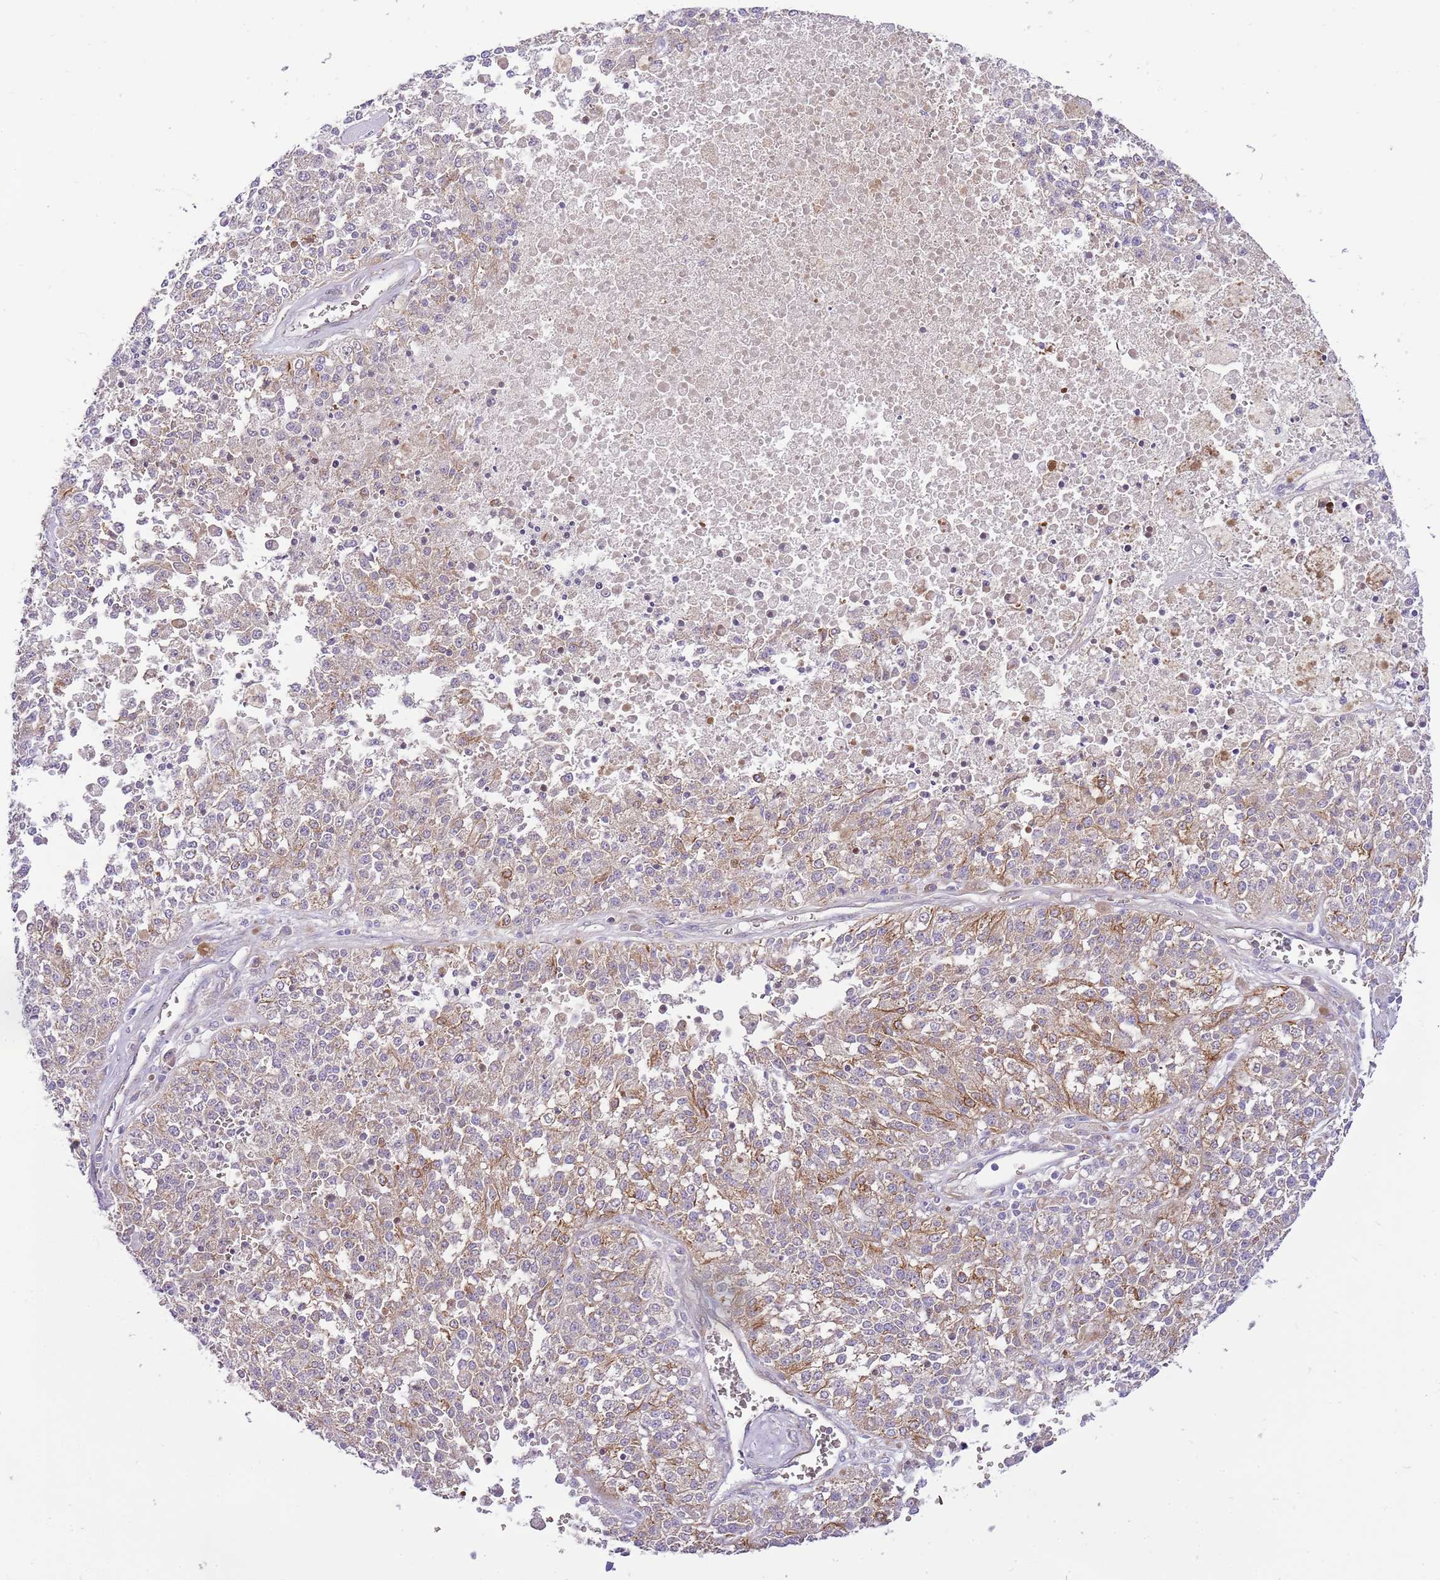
{"staining": {"intensity": "weak", "quantity": "25%-75%", "location": "cytoplasmic/membranous"}, "tissue": "melanoma", "cell_type": "Tumor cells", "image_type": "cancer", "snomed": [{"axis": "morphology", "description": "Malignant melanoma, NOS"}, {"axis": "topography", "description": "Skin"}], "caption": "The histopathology image exhibits immunohistochemical staining of melanoma. There is weak cytoplasmic/membranous positivity is identified in about 25%-75% of tumor cells.", "gene": "RFK", "patient": {"sex": "female", "age": 64}}